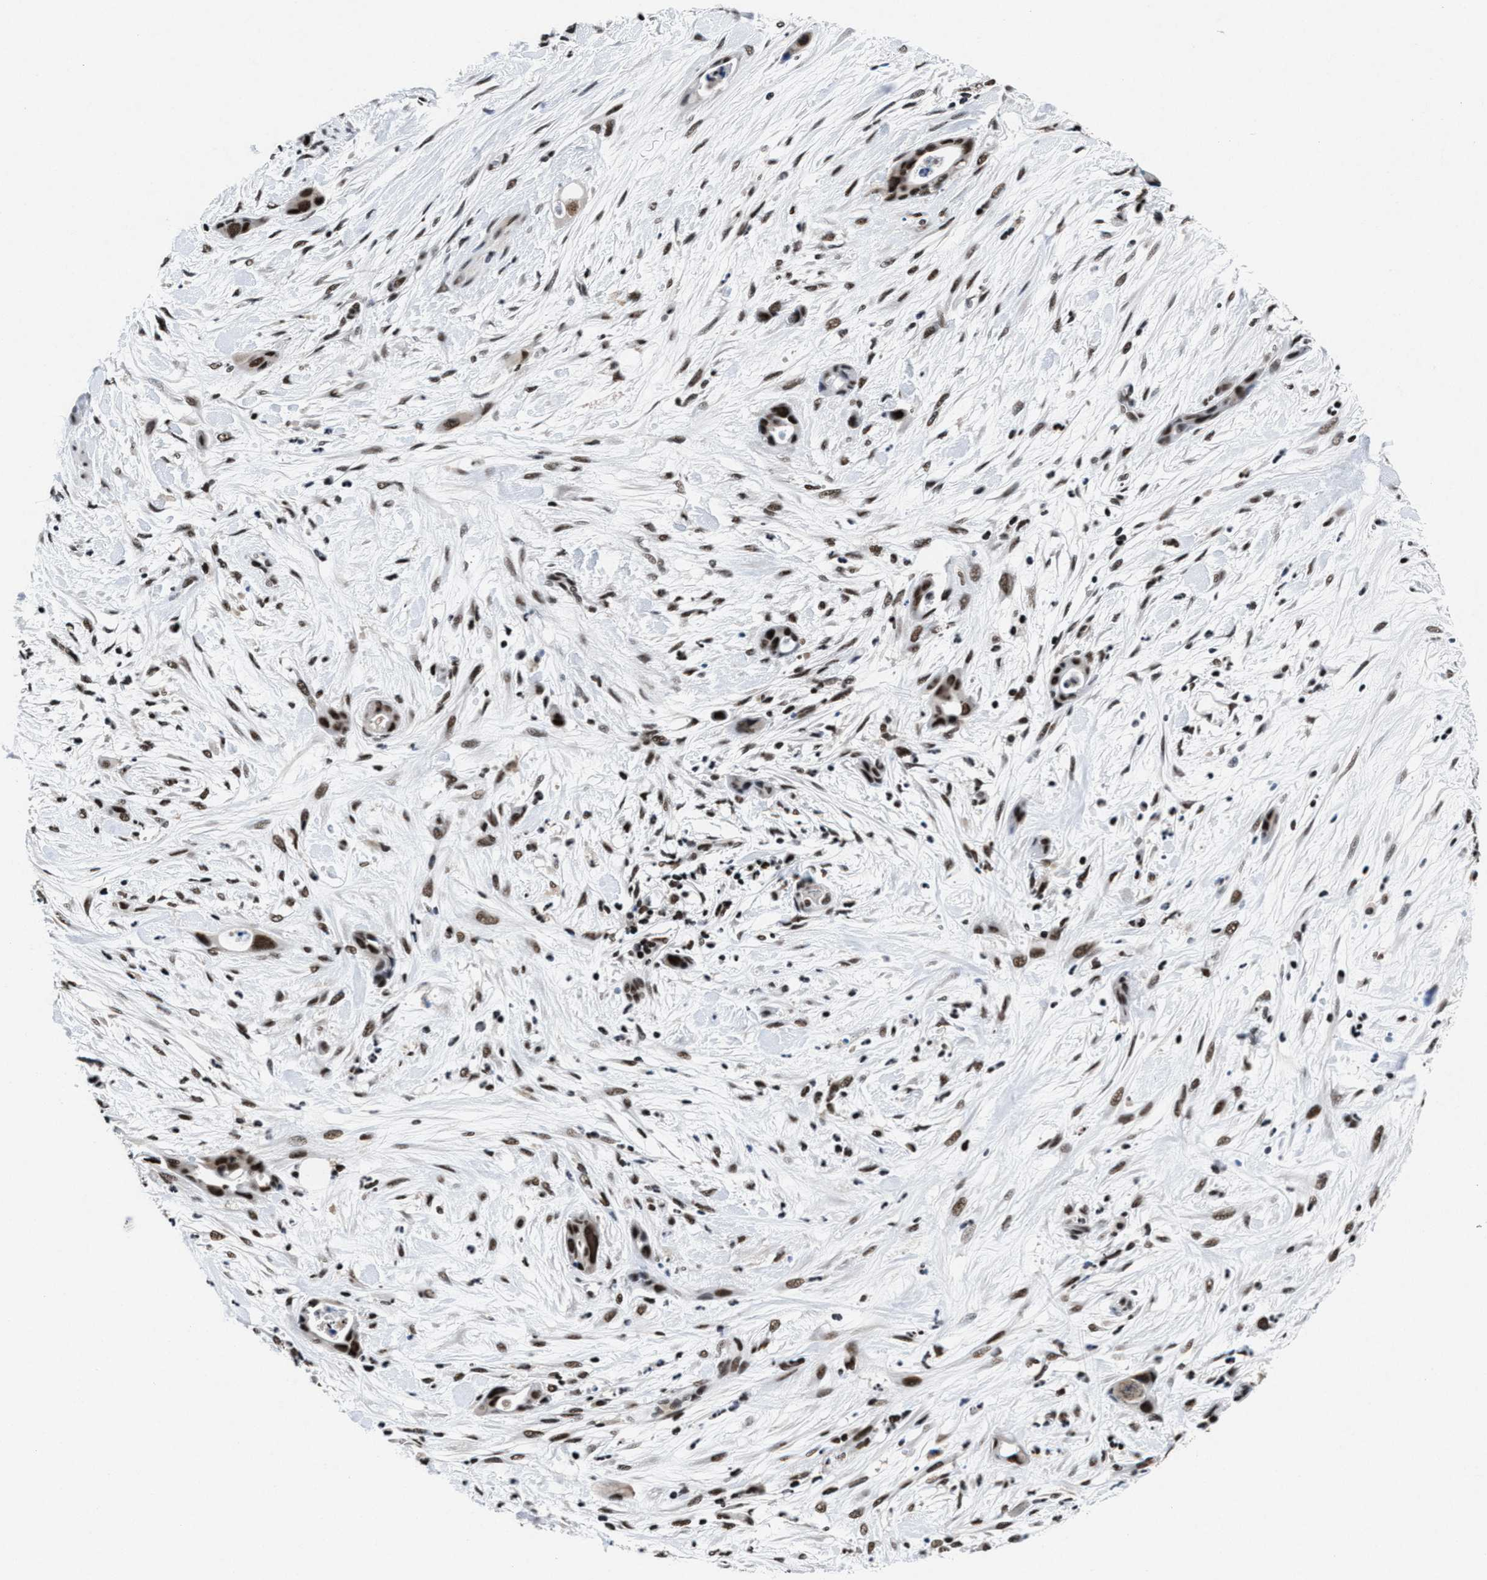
{"staining": {"intensity": "strong", "quantity": ">75%", "location": "nuclear"}, "tissue": "pancreatic cancer", "cell_type": "Tumor cells", "image_type": "cancer", "snomed": [{"axis": "morphology", "description": "Adenocarcinoma, NOS"}, {"axis": "topography", "description": "Pancreas"}], "caption": "Protein staining shows strong nuclear positivity in about >75% of tumor cells in pancreatic cancer.", "gene": "WDR81", "patient": {"sex": "male", "age": 59}}